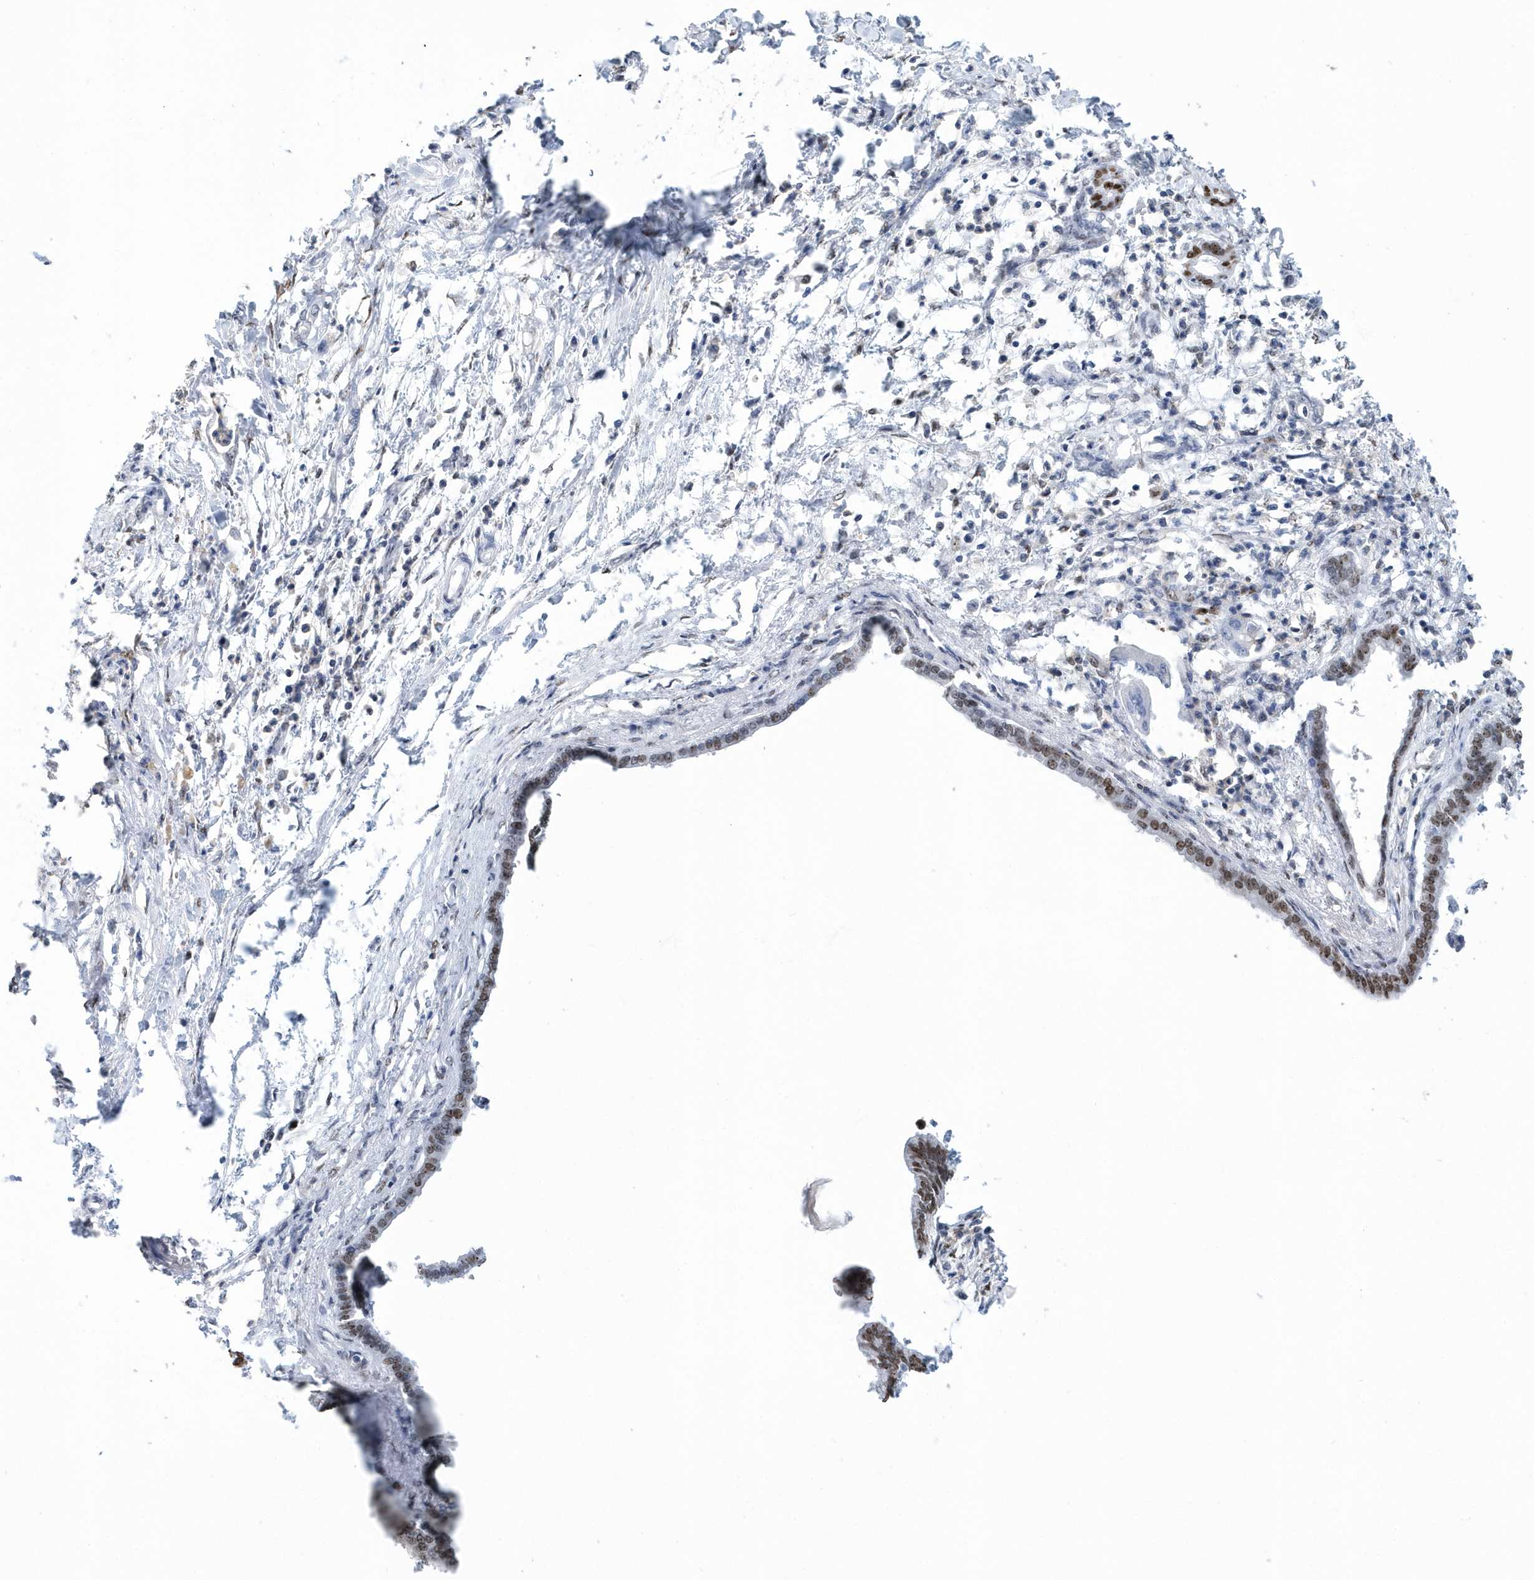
{"staining": {"intensity": "moderate", "quantity": "25%-75%", "location": "nuclear"}, "tissue": "pancreatic cancer", "cell_type": "Tumor cells", "image_type": "cancer", "snomed": [{"axis": "morphology", "description": "Adenocarcinoma, NOS"}, {"axis": "topography", "description": "Pancreas"}], "caption": "A photomicrograph showing moderate nuclear expression in approximately 25%-75% of tumor cells in adenocarcinoma (pancreatic), as visualized by brown immunohistochemical staining.", "gene": "MACROH2A2", "patient": {"sex": "female", "age": 55}}